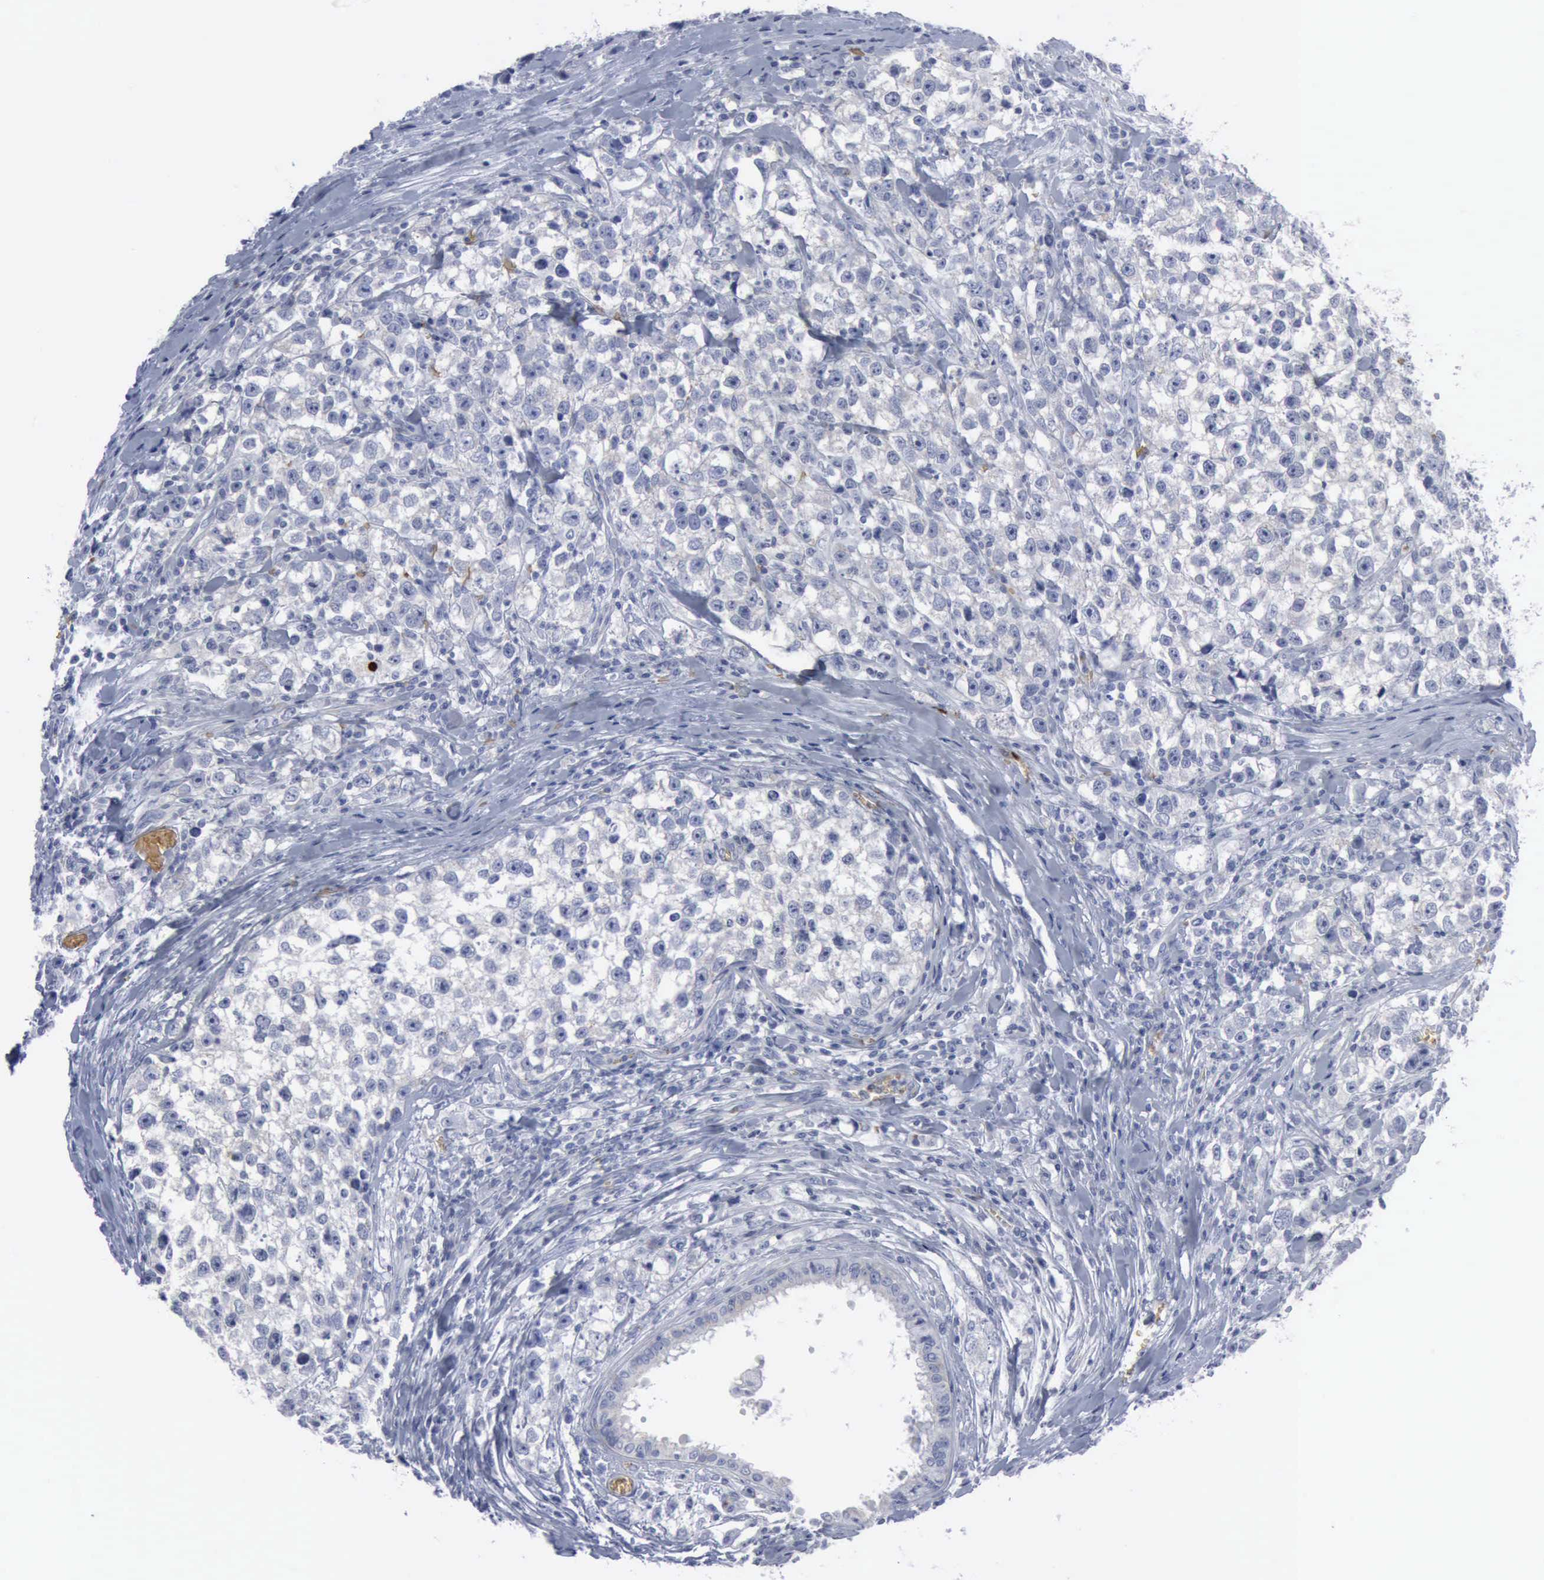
{"staining": {"intensity": "negative", "quantity": "none", "location": "none"}, "tissue": "testis cancer", "cell_type": "Tumor cells", "image_type": "cancer", "snomed": [{"axis": "morphology", "description": "Seminoma, NOS"}, {"axis": "morphology", "description": "Carcinoma, Embryonal, NOS"}, {"axis": "topography", "description": "Testis"}], "caption": "Immunohistochemistry (IHC) of embryonal carcinoma (testis) exhibits no staining in tumor cells.", "gene": "TGFB1", "patient": {"sex": "male", "age": 30}}